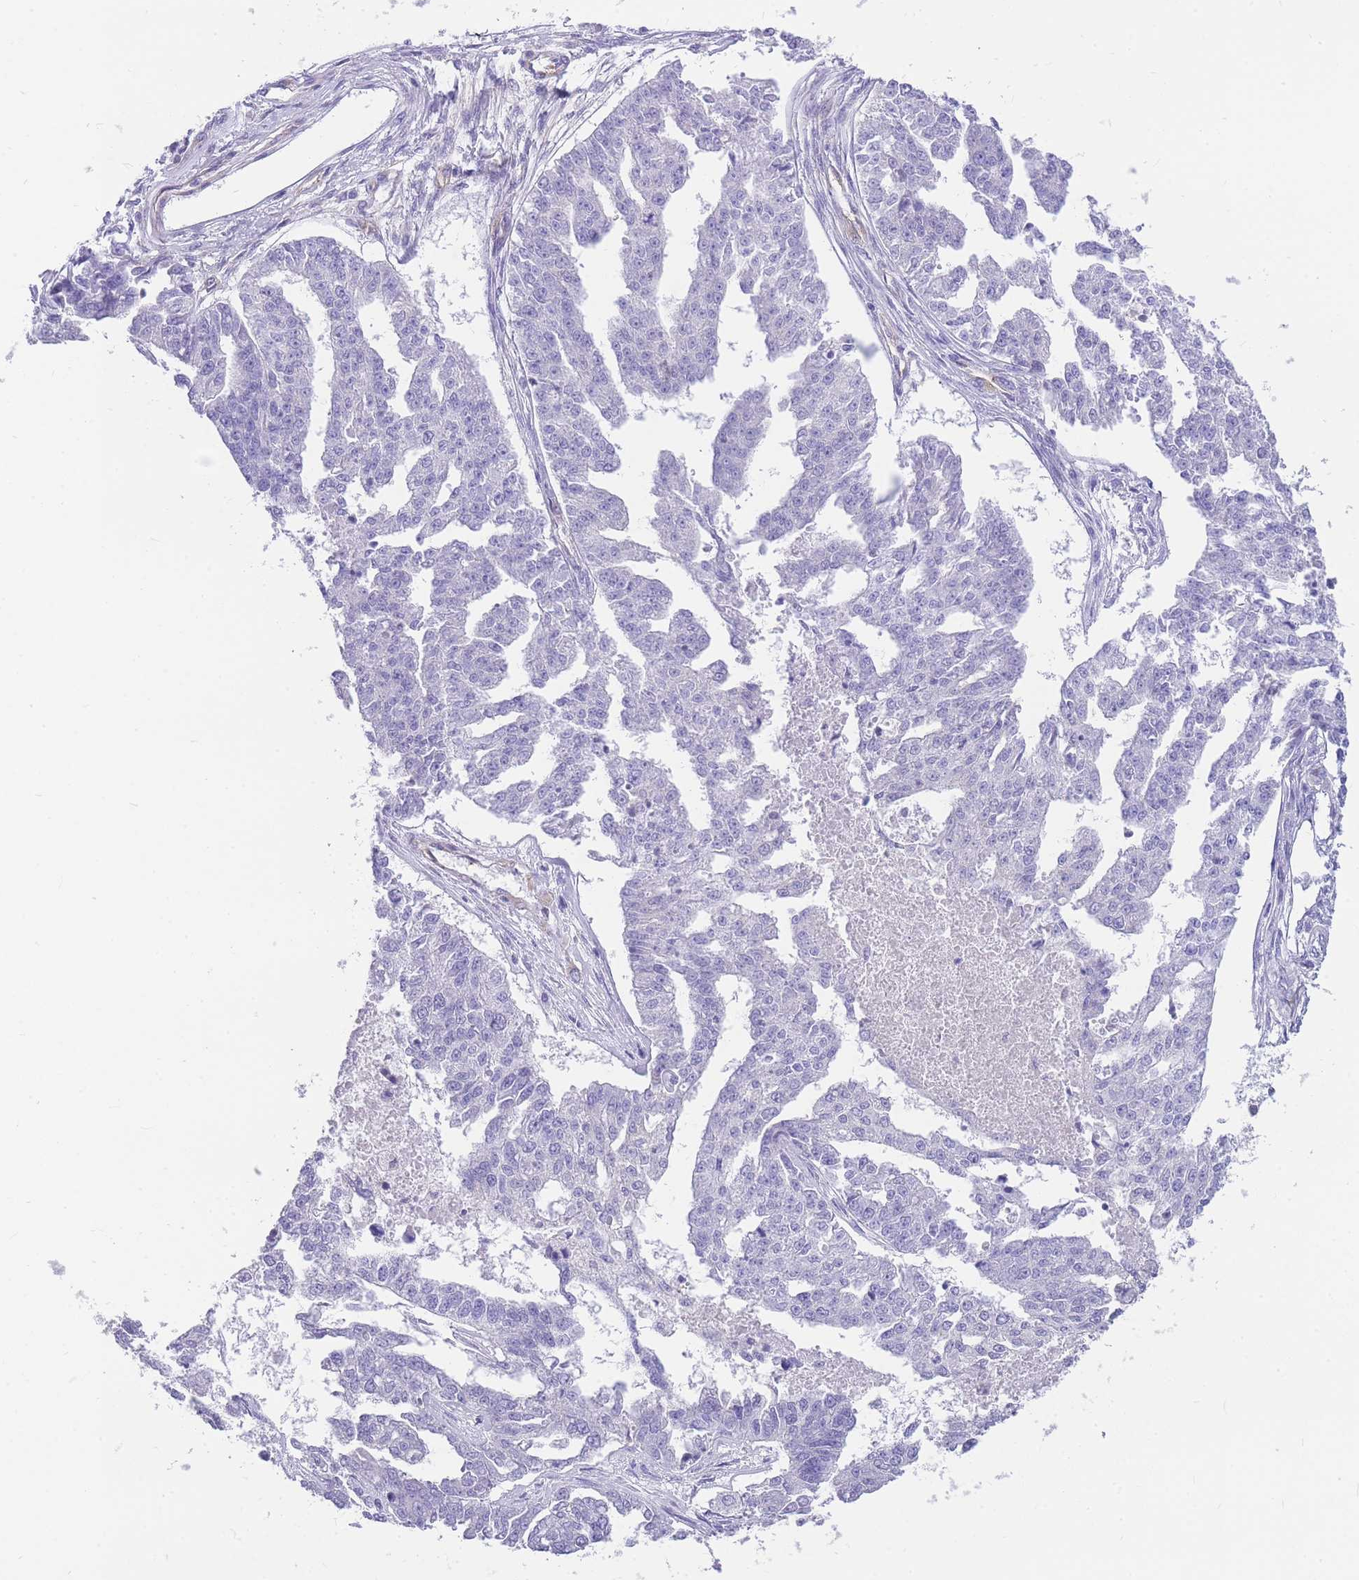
{"staining": {"intensity": "negative", "quantity": "none", "location": "none"}, "tissue": "ovarian cancer", "cell_type": "Tumor cells", "image_type": "cancer", "snomed": [{"axis": "morphology", "description": "Cystadenocarcinoma, serous, NOS"}, {"axis": "topography", "description": "Ovary"}], "caption": "Histopathology image shows no significant protein expression in tumor cells of serous cystadenocarcinoma (ovarian). The staining is performed using DAB brown chromogen with nuclei counter-stained in using hematoxylin.", "gene": "S100PBP", "patient": {"sex": "female", "age": 58}}